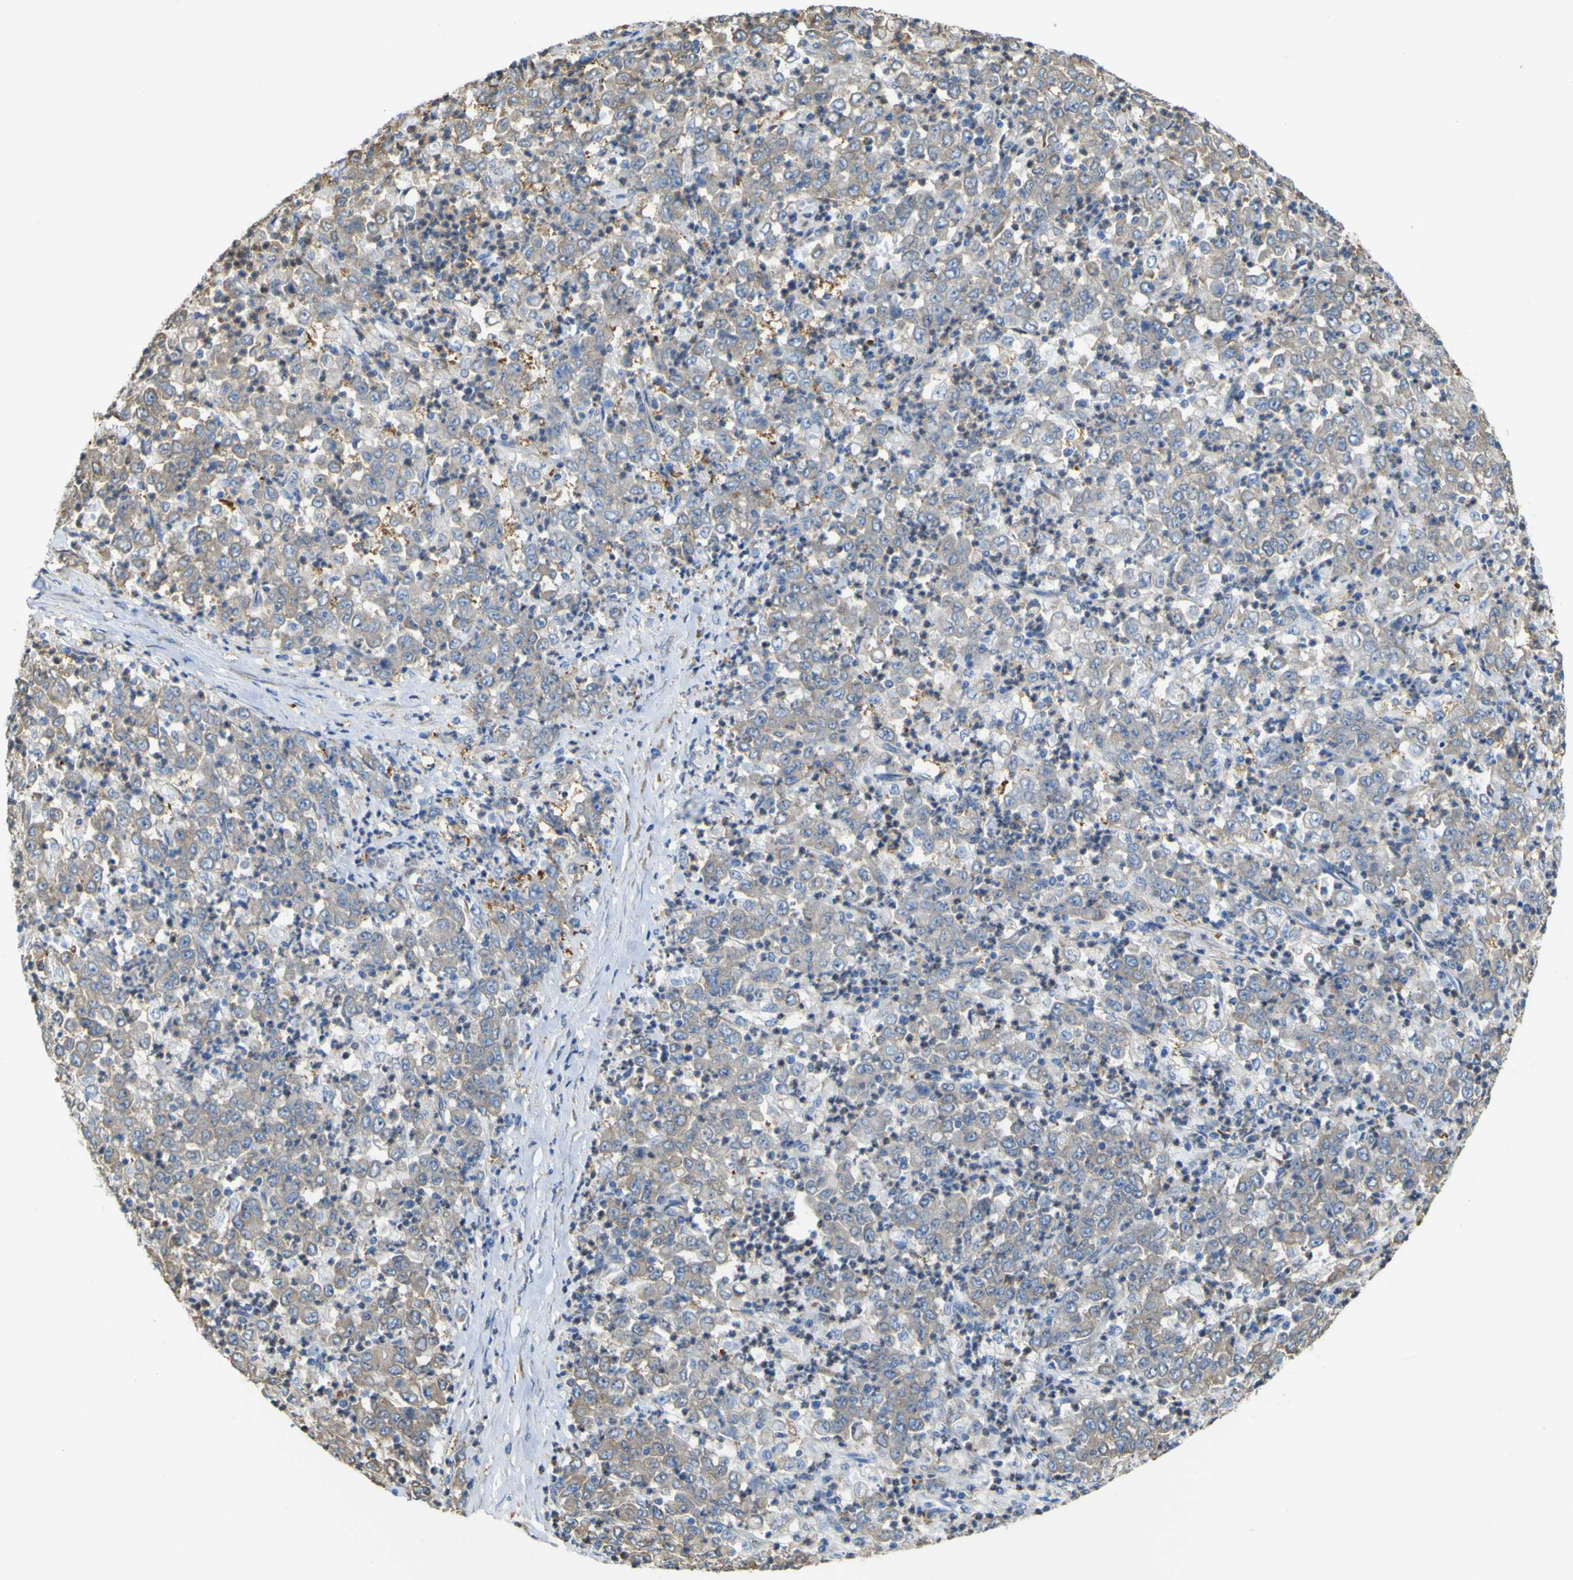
{"staining": {"intensity": "moderate", "quantity": "25%-75%", "location": "cytoplasmic/membranous"}, "tissue": "stomach cancer", "cell_type": "Tumor cells", "image_type": "cancer", "snomed": [{"axis": "morphology", "description": "Adenocarcinoma, NOS"}, {"axis": "topography", "description": "Stomach, lower"}], "caption": "The micrograph exhibits staining of adenocarcinoma (stomach), revealing moderate cytoplasmic/membranous protein expression (brown color) within tumor cells. (Stains: DAB in brown, nuclei in blue, Microscopy: brightfield microscopy at high magnification).", "gene": "ABHD3", "patient": {"sex": "female", "age": 71}}